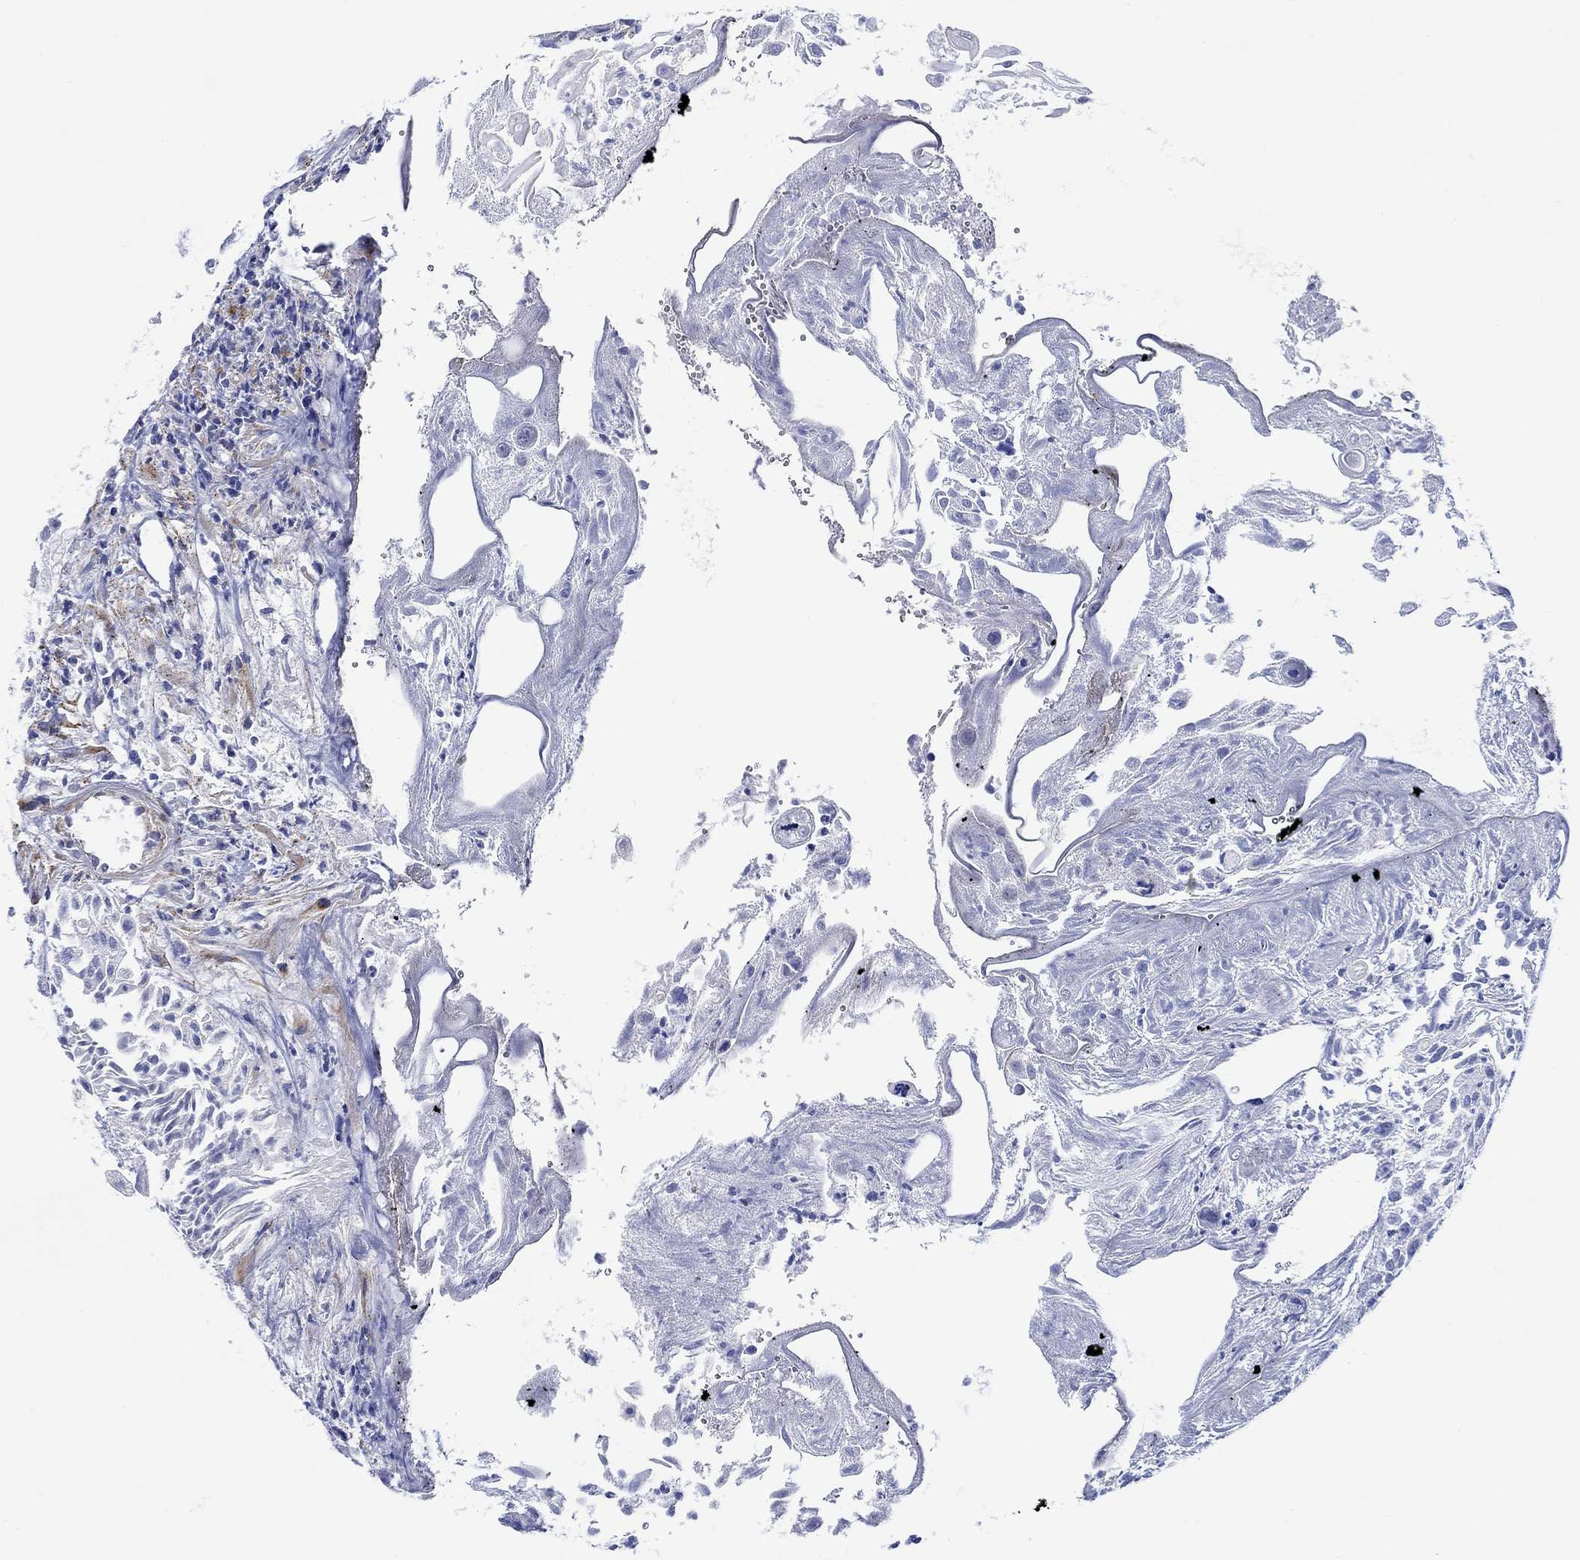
{"staining": {"intensity": "negative", "quantity": "none", "location": "none"}, "tissue": "urothelial cancer", "cell_type": "Tumor cells", "image_type": "cancer", "snomed": [{"axis": "morphology", "description": "Urothelial carcinoma, High grade"}, {"axis": "topography", "description": "Urinary bladder"}], "caption": "This micrograph is of high-grade urothelial carcinoma stained with IHC to label a protein in brown with the nuclei are counter-stained blue. There is no staining in tumor cells. (DAB IHC with hematoxylin counter stain).", "gene": "KSR2", "patient": {"sex": "female", "age": 79}}